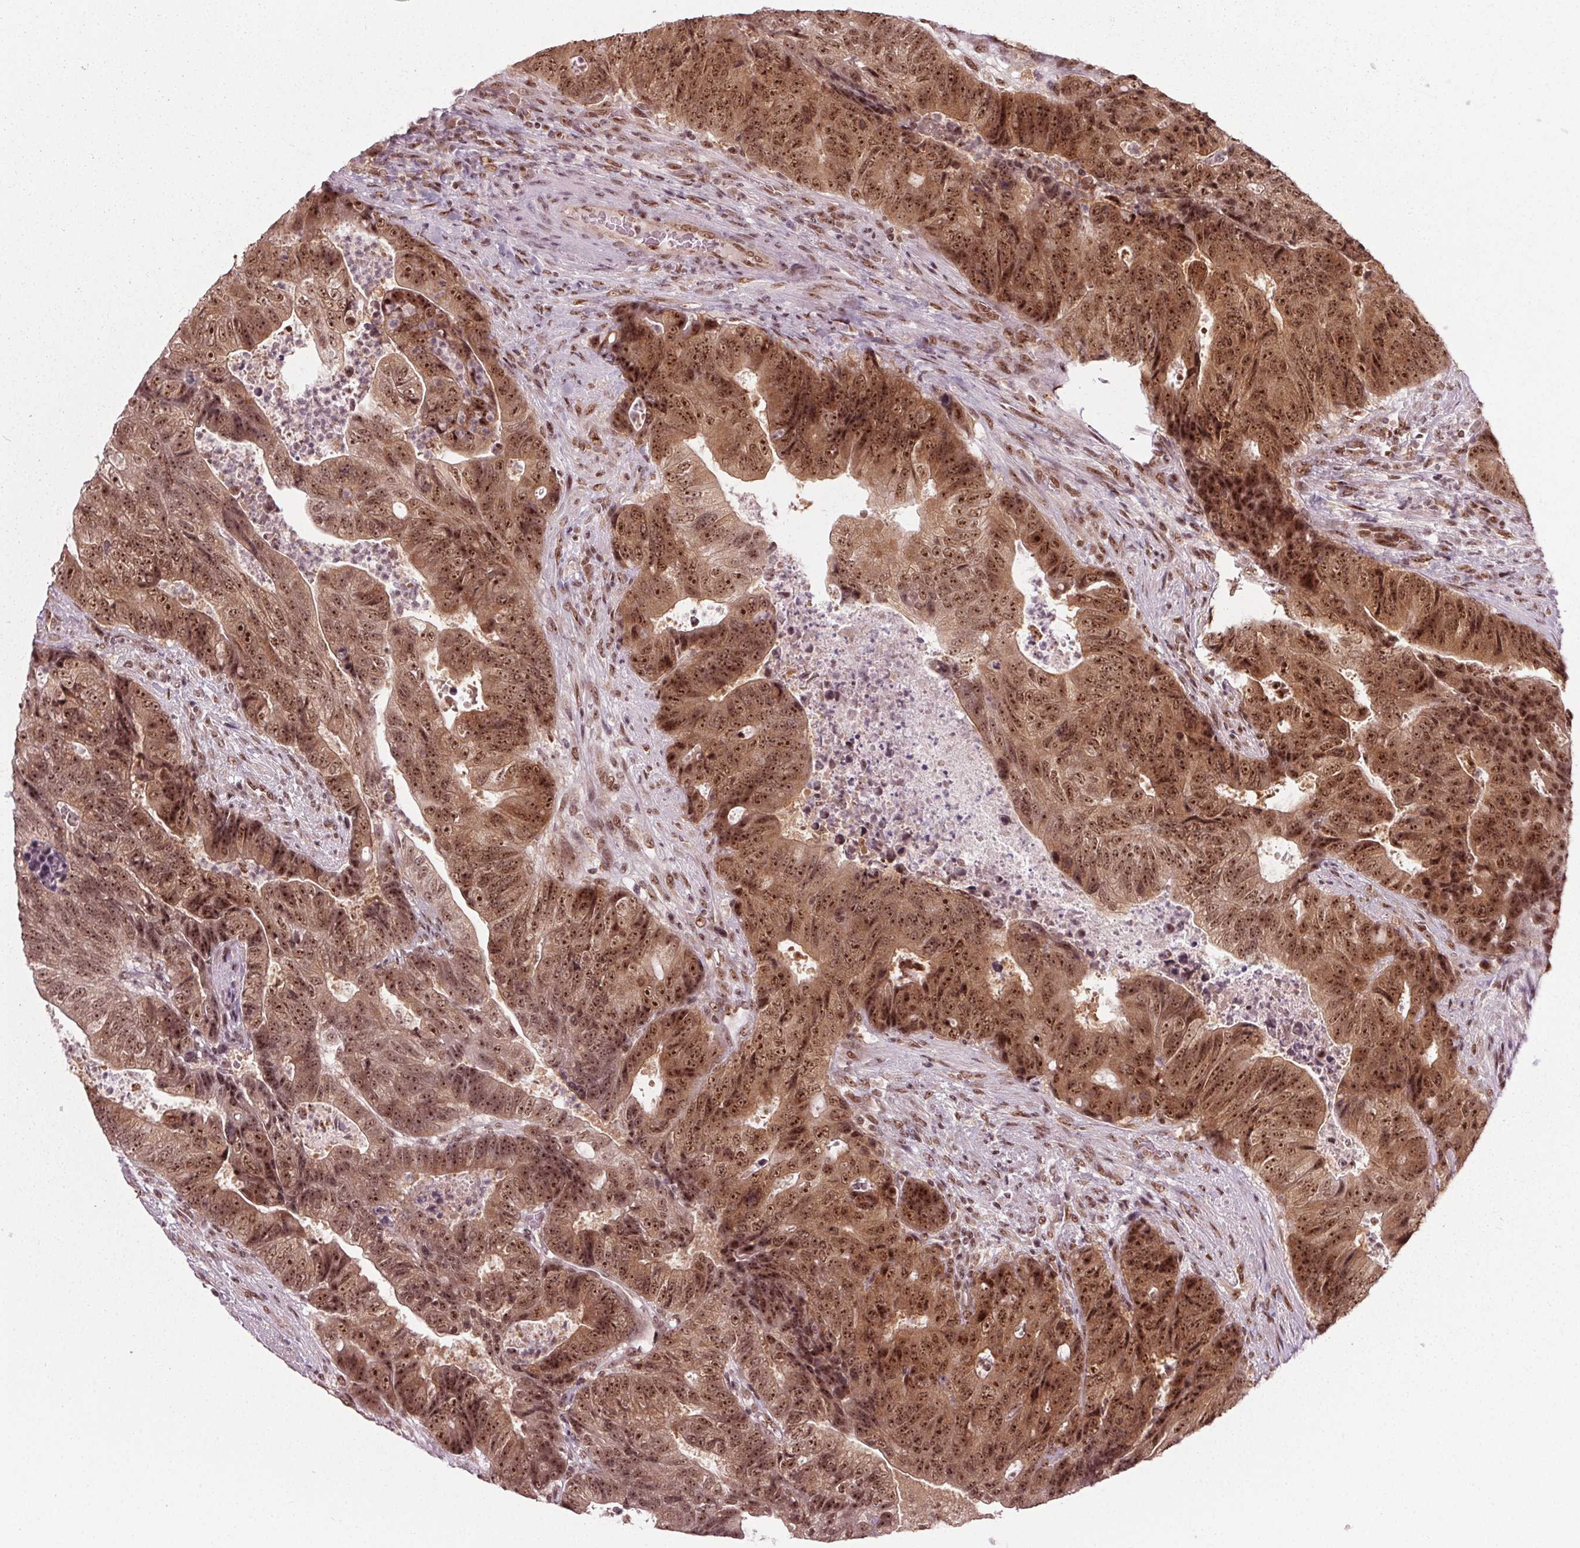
{"staining": {"intensity": "moderate", "quantity": ">75%", "location": "cytoplasmic/membranous,nuclear"}, "tissue": "colorectal cancer", "cell_type": "Tumor cells", "image_type": "cancer", "snomed": [{"axis": "morphology", "description": "Normal tissue, NOS"}, {"axis": "morphology", "description": "Adenocarcinoma, NOS"}, {"axis": "topography", "description": "Colon"}], "caption": "Moderate cytoplasmic/membranous and nuclear staining is identified in about >75% of tumor cells in colorectal adenocarcinoma.", "gene": "DDX41", "patient": {"sex": "female", "age": 48}}